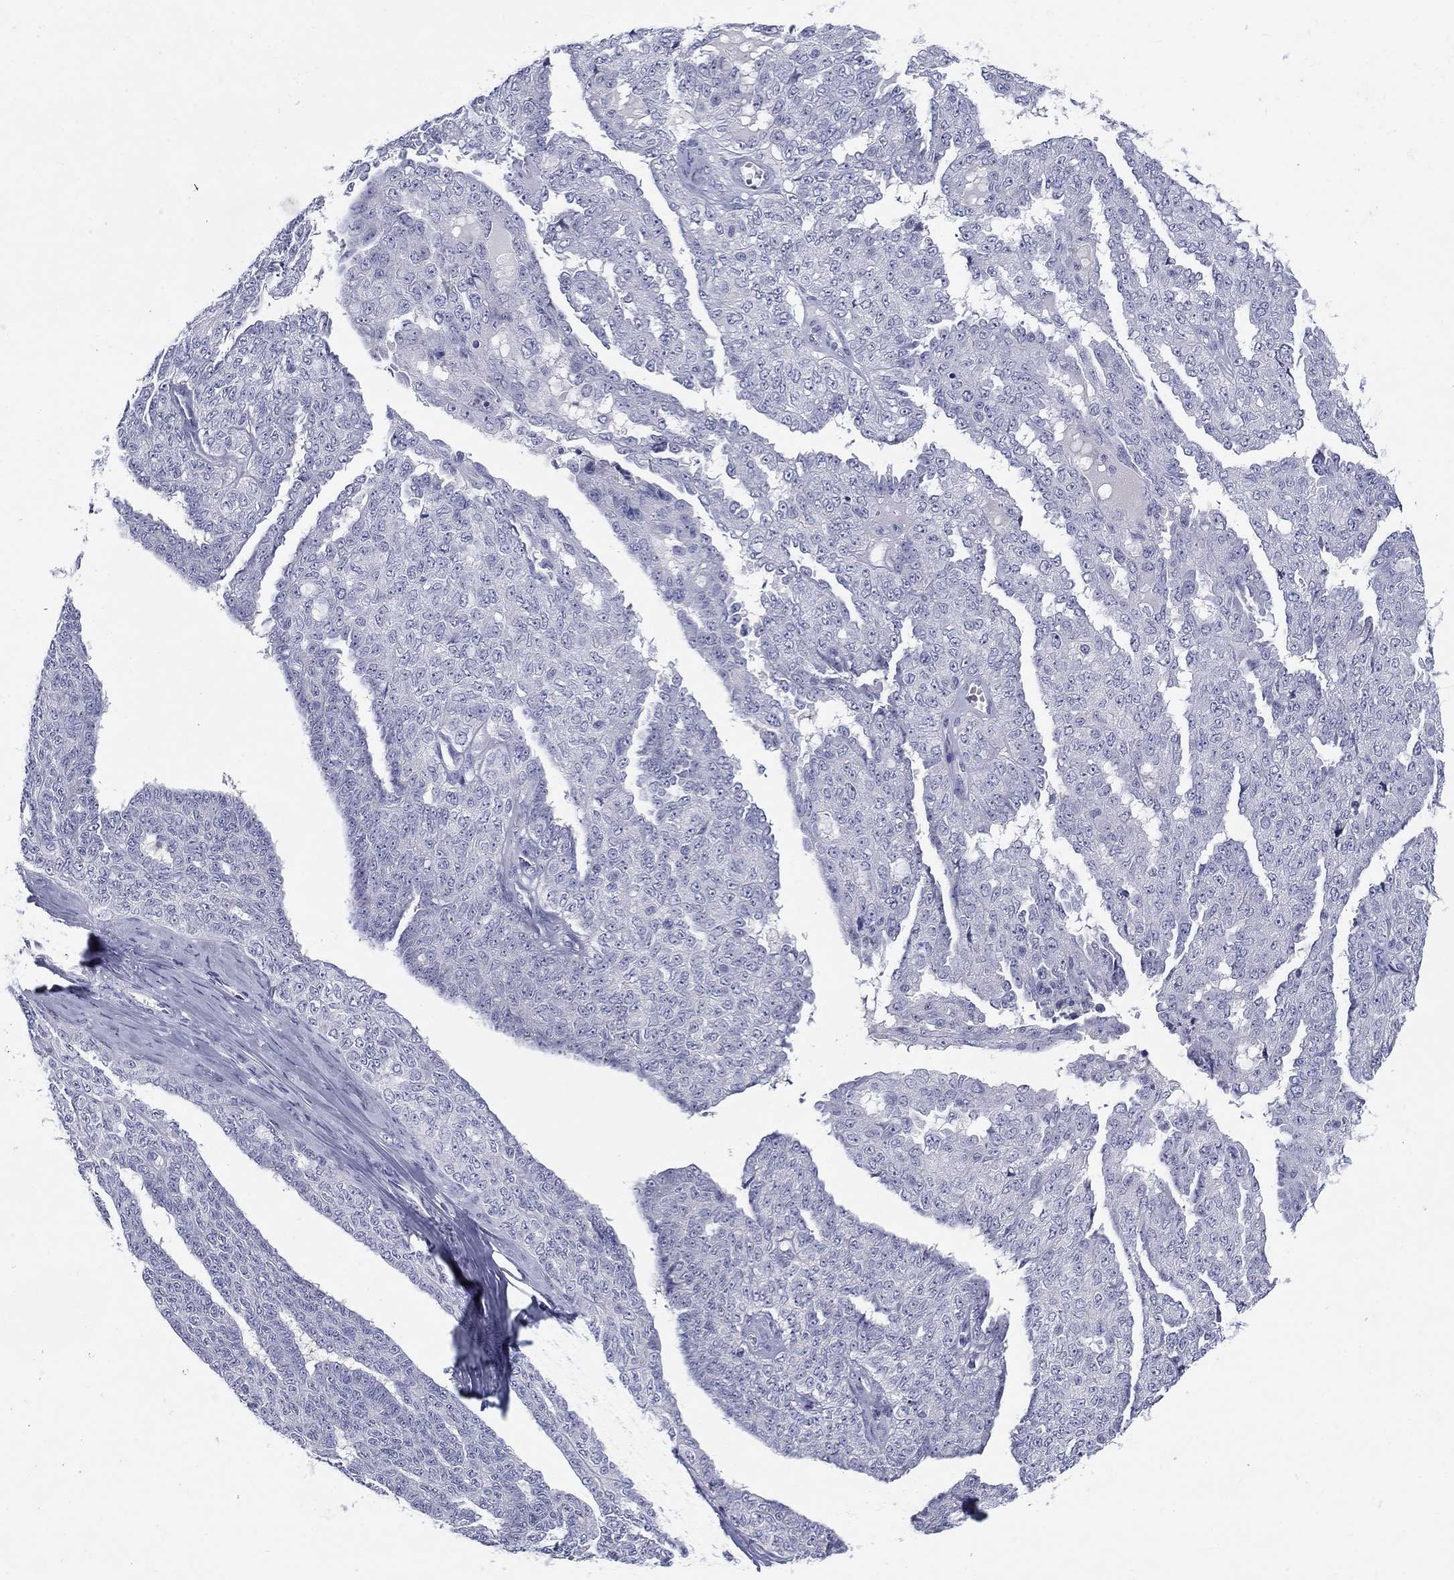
{"staining": {"intensity": "negative", "quantity": "none", "location": "none"}, "tissue": "ovarian cancer", "cell_type": "Tumor cells", "image_type": "cancer", "snomed": [{"axis": "morphology", "description": "Cystadenocarcinoma, serous, NOS"}, {"axis": "topography", "description": "Ovary"}], "caption": "Tumor cells show no significant protein expression in ovarian serous cystadenocarcinoma.", "gene": "CACNA1A", "patient": {"sex": "female", "age": 71}}